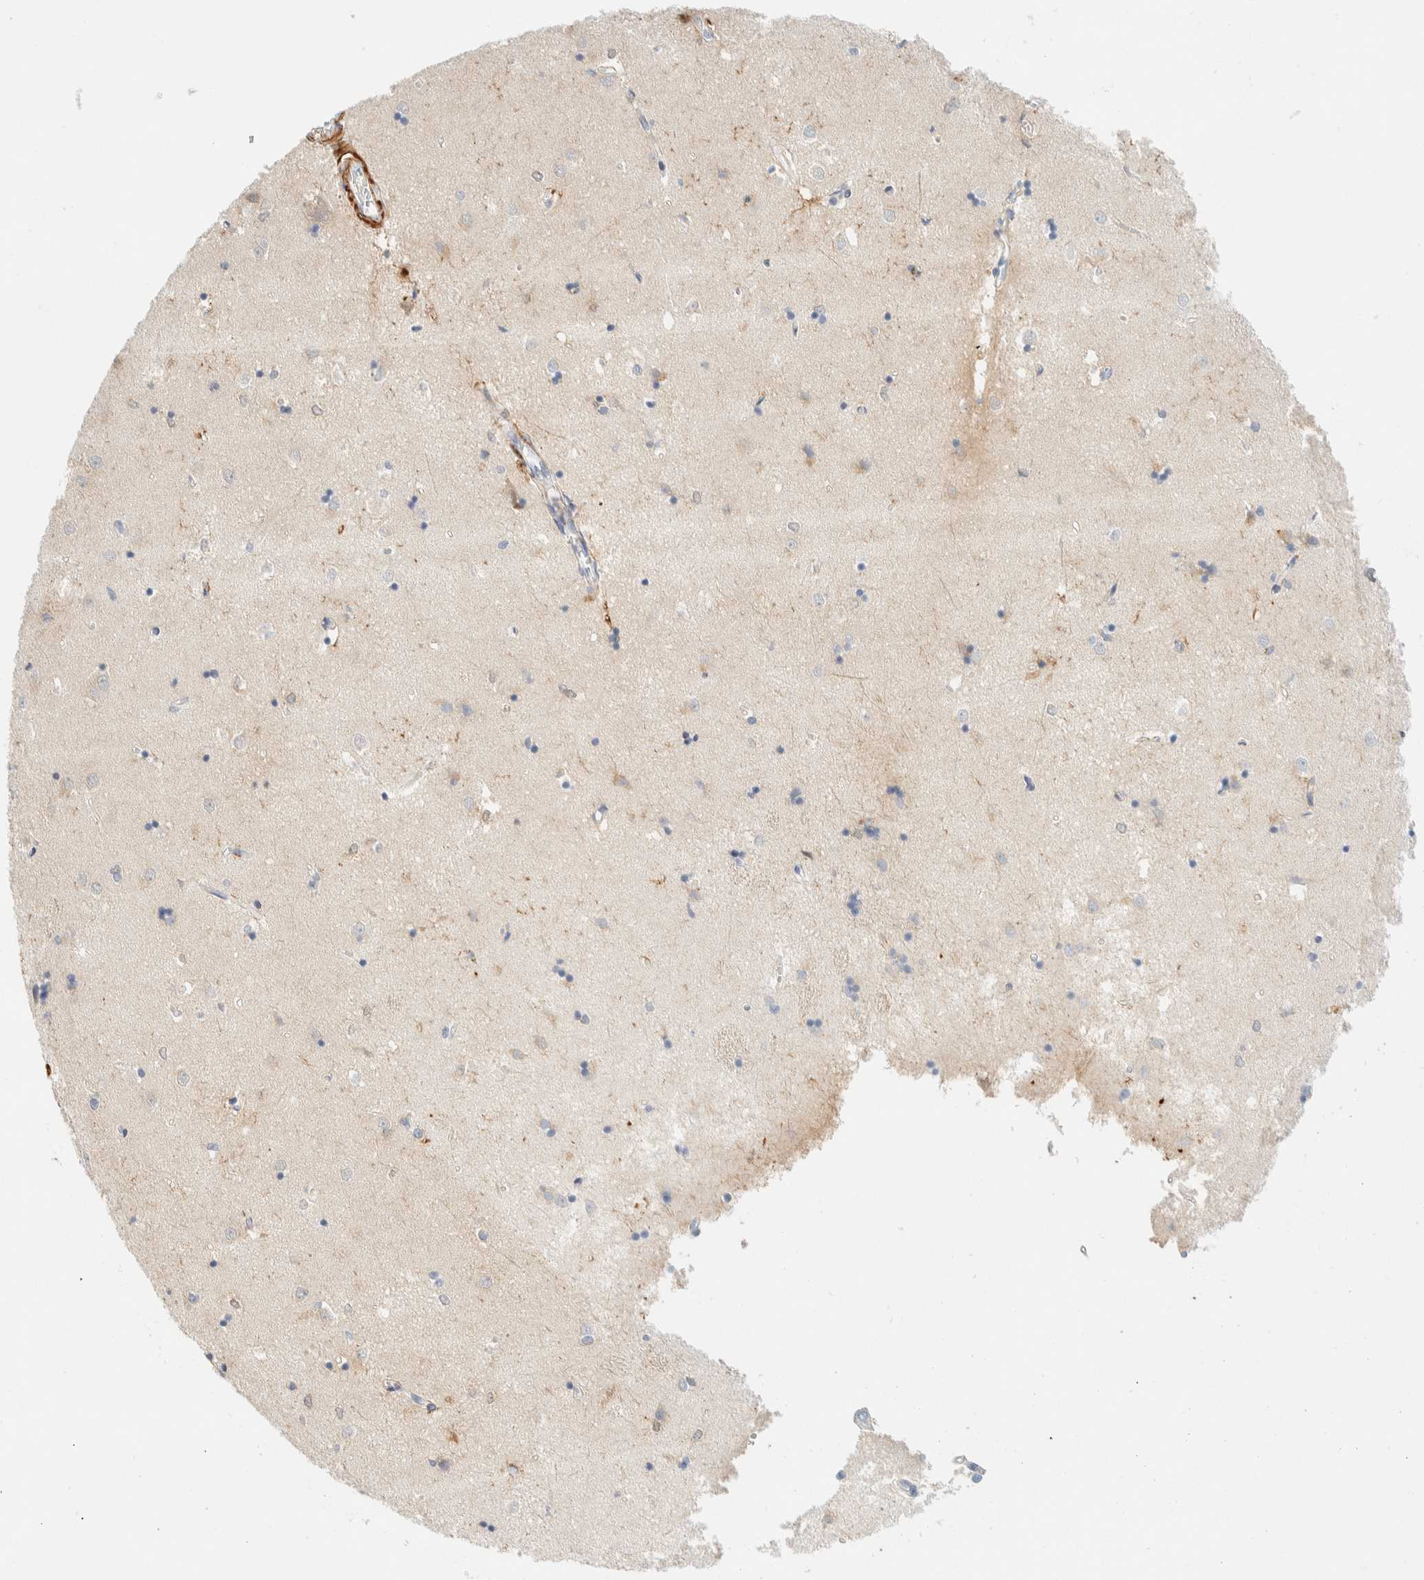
{"staining": {"intensity": "weak", "quantity": "25%-75%", "location": "cytoplasmic/membranous"}, "tissue": "caudate", "cell_type": "Glial cells", "image_type": "normal", "snomed": [{"axis": "morphology", "description": "Normal tissue, NOS"}, {"axis": "topography", "description": "Lateral ventricle wall"}], "caption": "Approximately 25%-75% of glial cells in normal human caudate show weak cytoplasmic/membranous protein positivity as visualized by brown immunohistochemical staining.", "gene": "AFMID", "patient": {"sex": "male", "age": 45}}